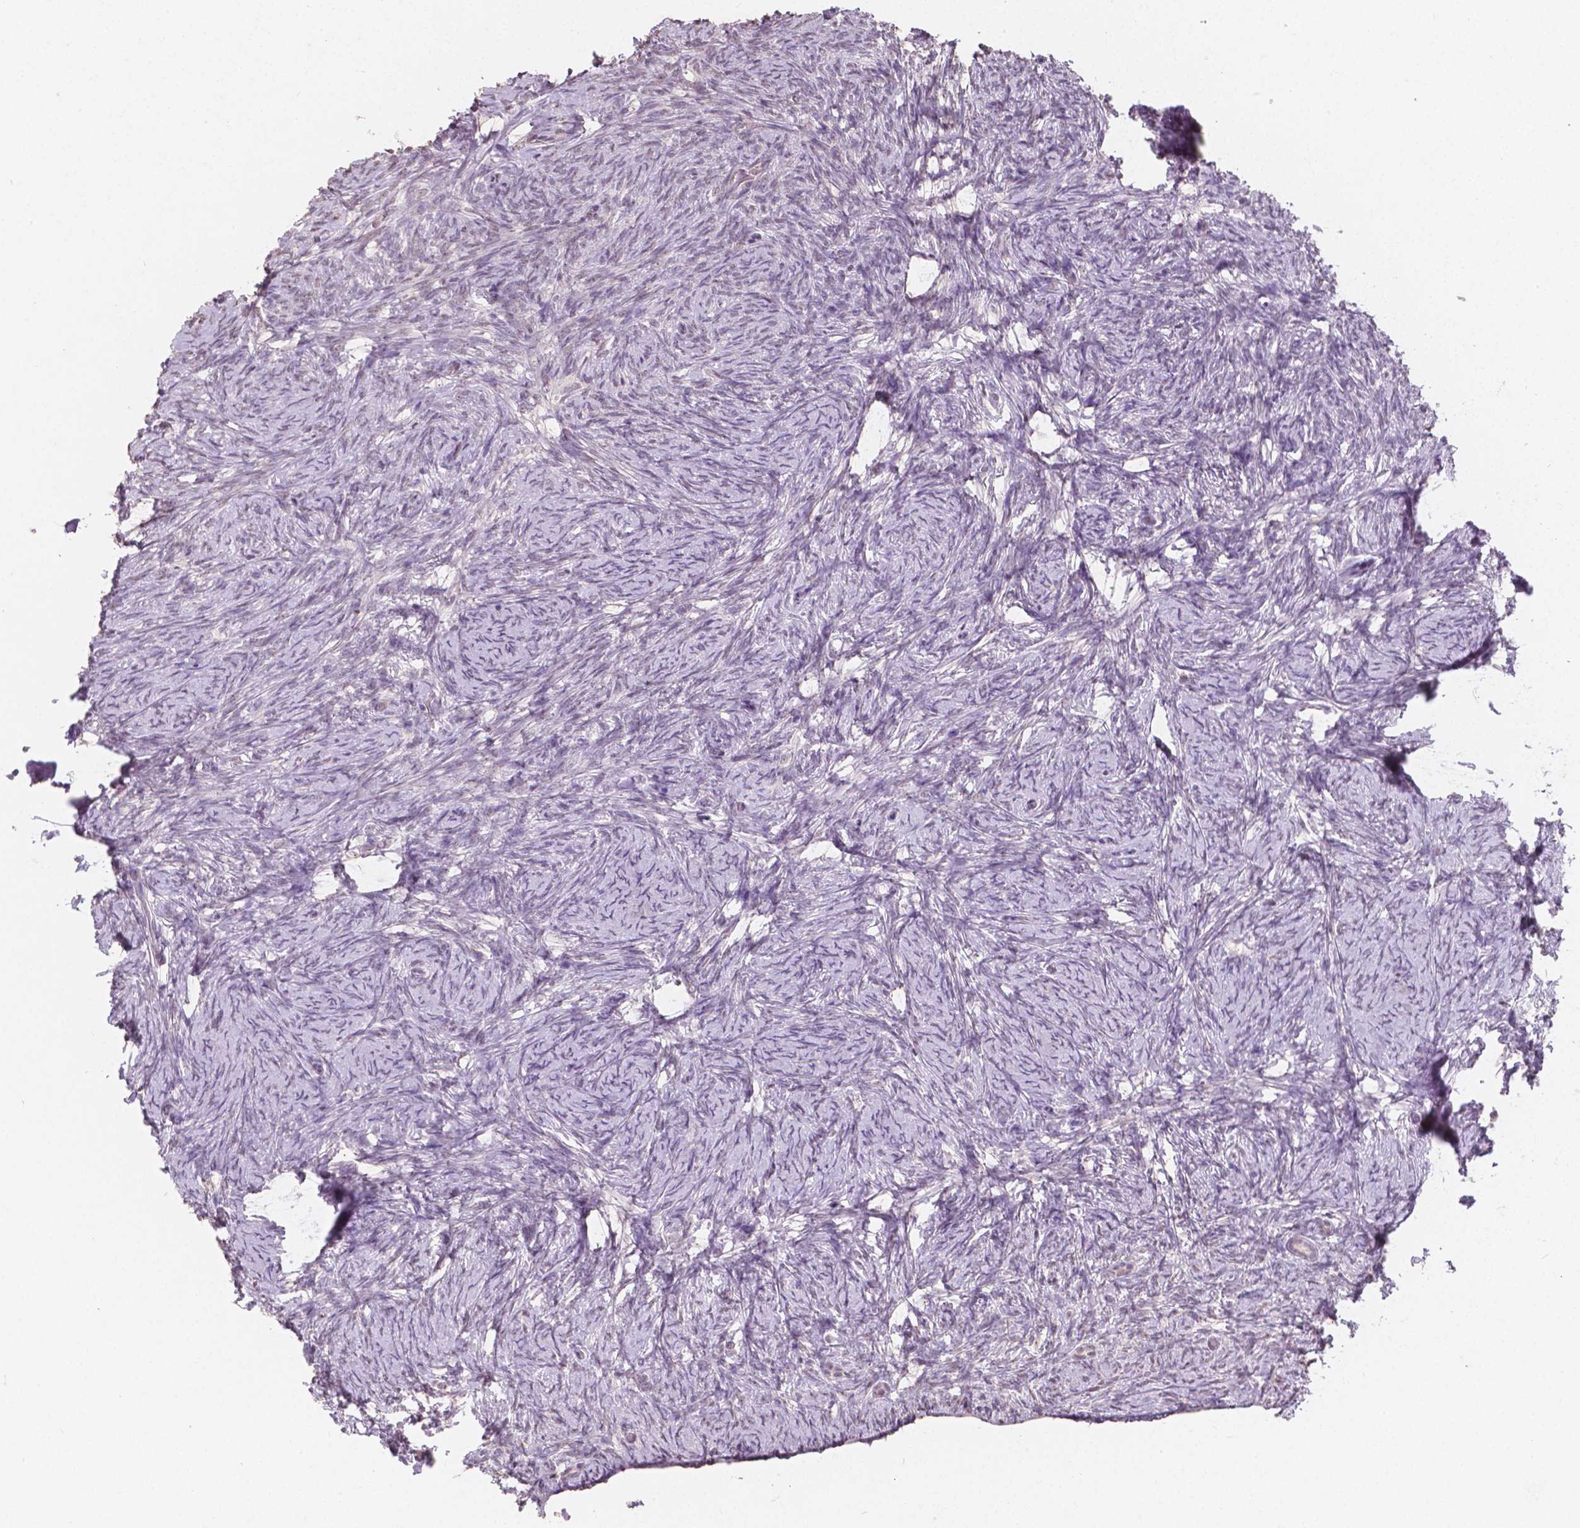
{"staining": {"intensity": "negative", "quantity": "none", "location": "none"}, "tissue": "ovary", "cell_type": "Ovarian stroma cells", "image_type": "normal", "snomed": [{"axis": "morphology", "description": "Normal tissue, NOS"}, {"axis": "topography", "description": "Ovary"}], "caption": "Immunohistochemical staining of benign human ovary reveals no significant positivity in ovarian stroma cells. The staining is performed using DAB brown chromogen with nuclei counter-stained in using hematoxylin.", "gene": "NOLC1", "patient": {"sex": "female", "age": 34}}